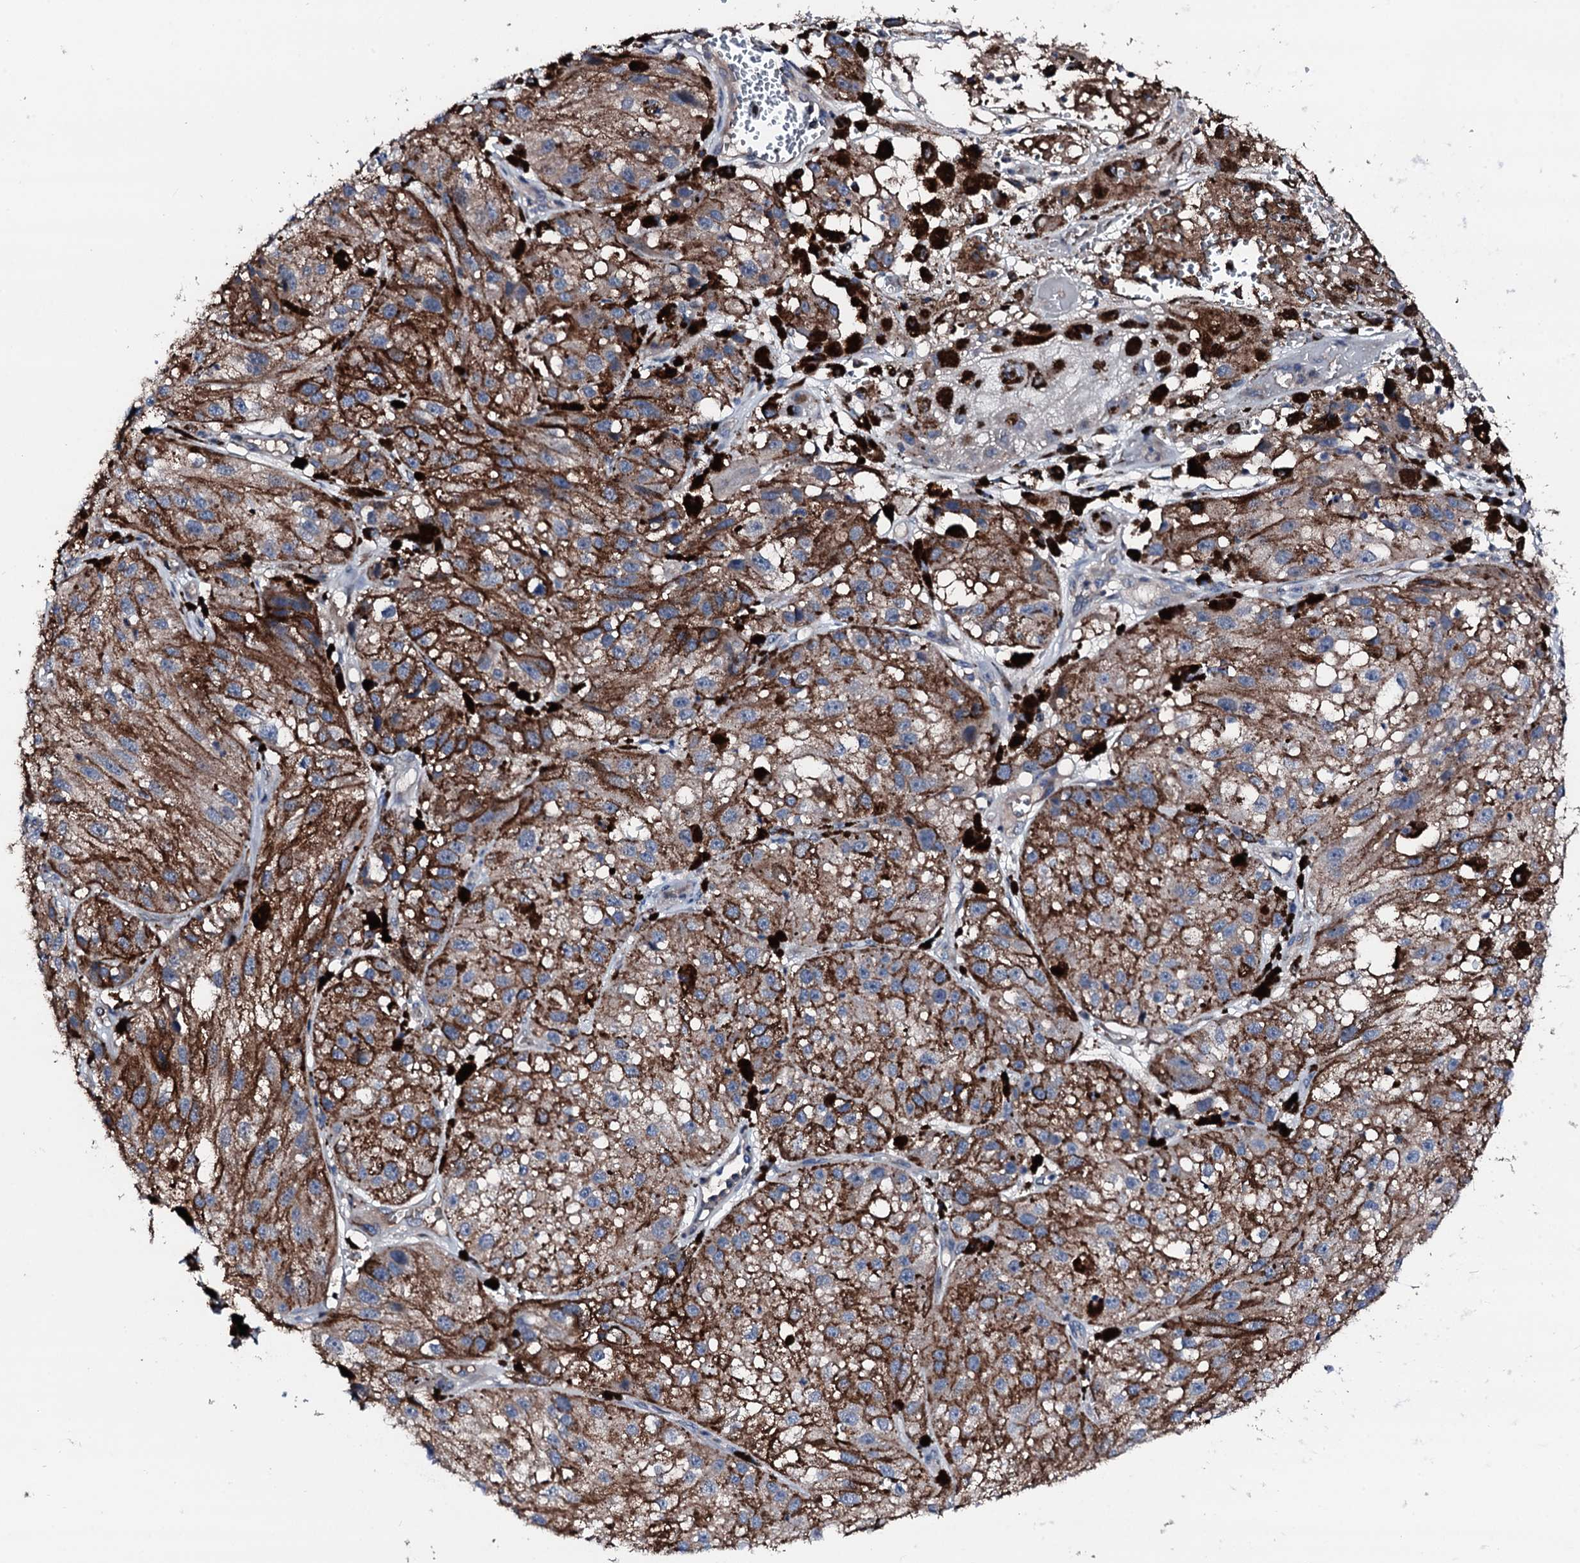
{"staining": {"intensity": "weak", "quantity": ">75%", "location": "cytoplasmic/membranous"}, "tissue": "melanoma", "cell_type": "Tumor cells", "image_type": "cancer", "snomed": [{"axis": "morphology", "description": "Malignant melanoma, NOS"}, {"axis": "topography", "description": "Skin"}], "caption": "Immunohistochemical staining of human melanoma exhibits weak cytoplasmic/membranous protein expression in approximately >75% of tumor cells. (DAB (3,3'-diaminobenzidine) = brown stain, brightfield microscopy at high magnification).", "gene": "TRAFD1", "patient": {"sex": "male", "age": 88}}